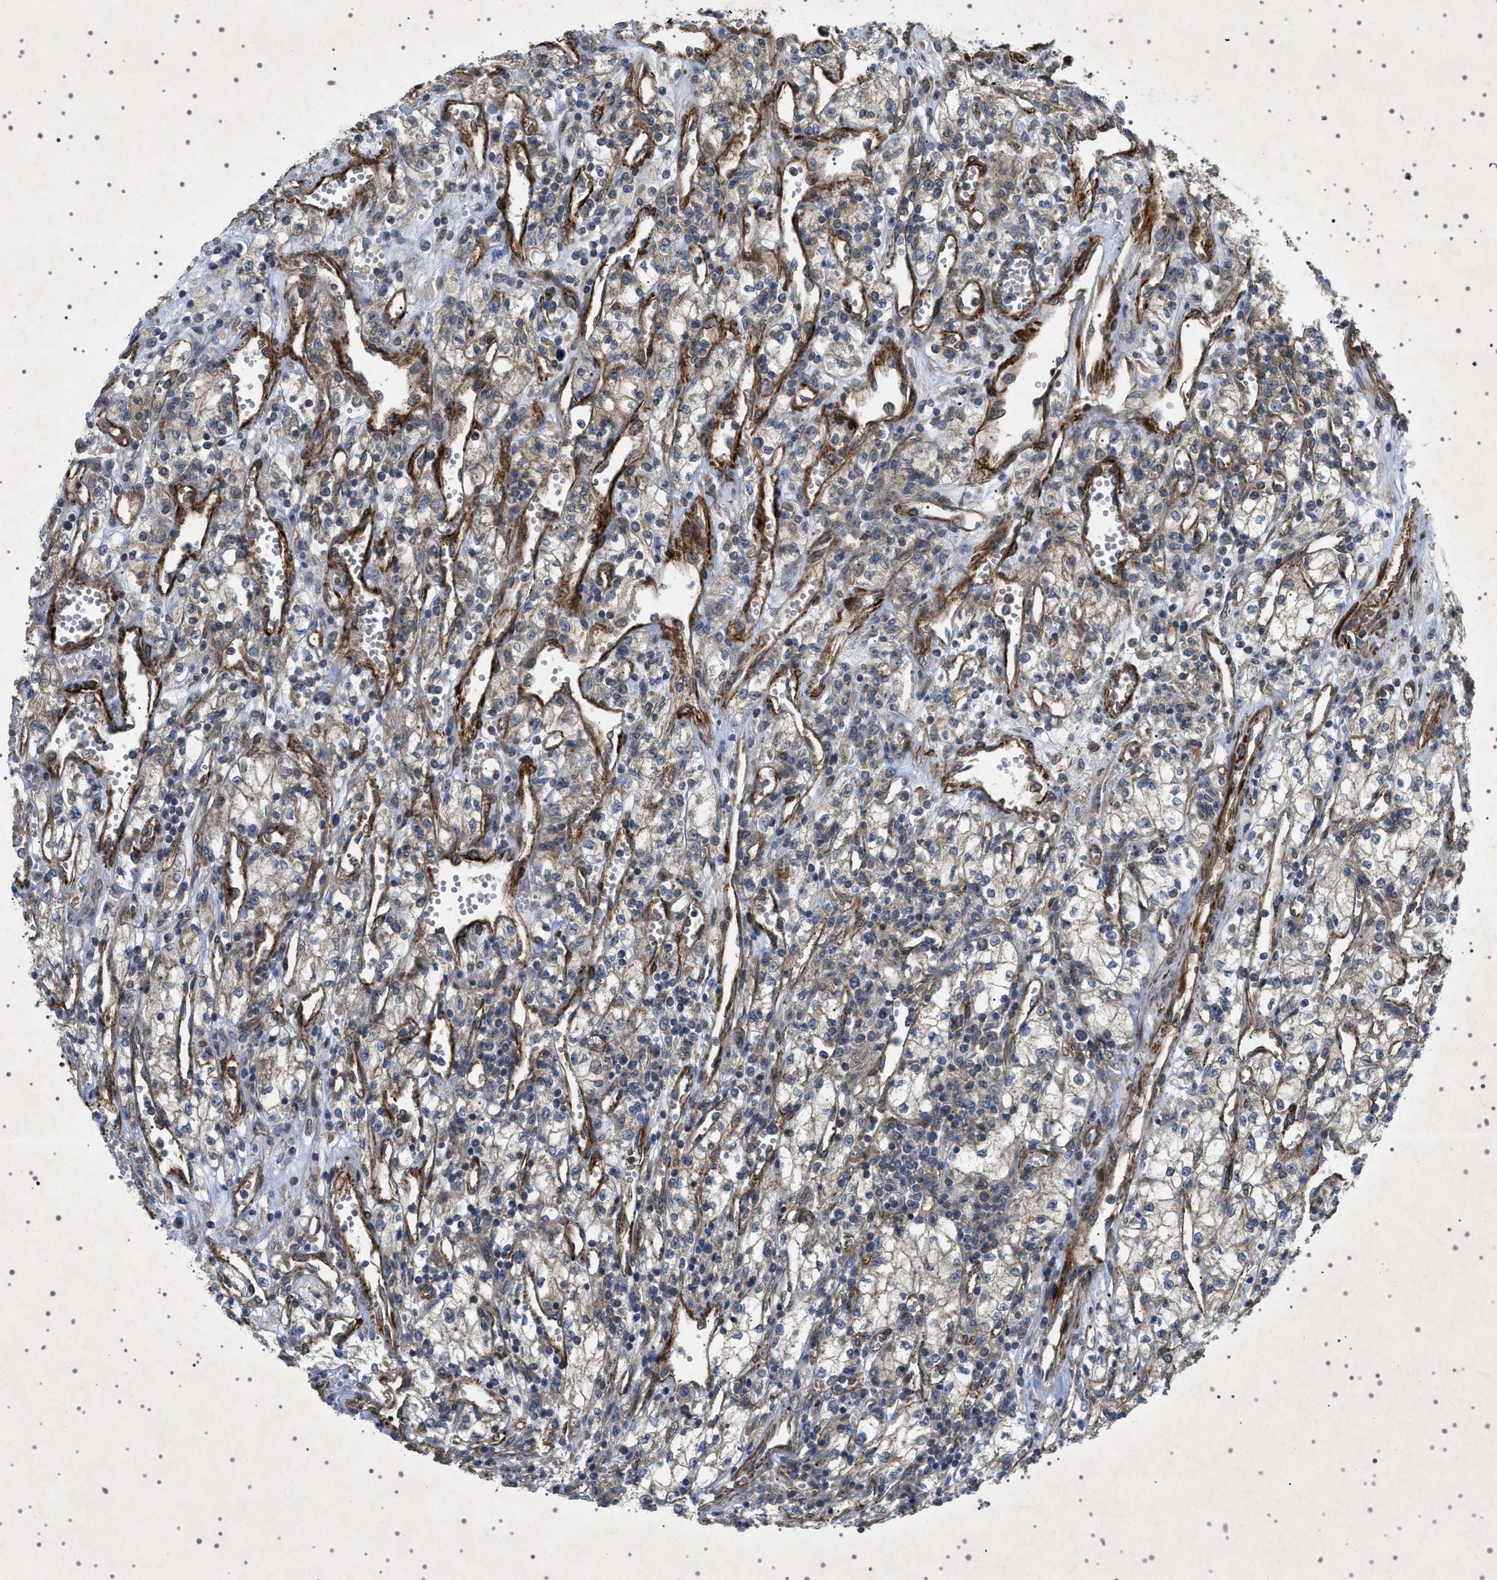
{"staining": {"intensity": "moderate", "quantity": ">75%", "location": "cytoplasmic/membranous"}, "tissue": "renal cancer", "cell_type": "Tumor cells", "image_type": "cancer", "snomed": [{"axis": "morphology", "description": "Adenocarcinoma, NOS"}, {"axis": "topography", "description": "Kidney"}], "caption": "Immunohistochemical staining of renal adenocarcinoma shows moderate cytoplasmic/membranous protein staining in approximately >75% of tumor cells.", "gene": "CCDC186", "patient": {"sex": "male", "age": 59}}